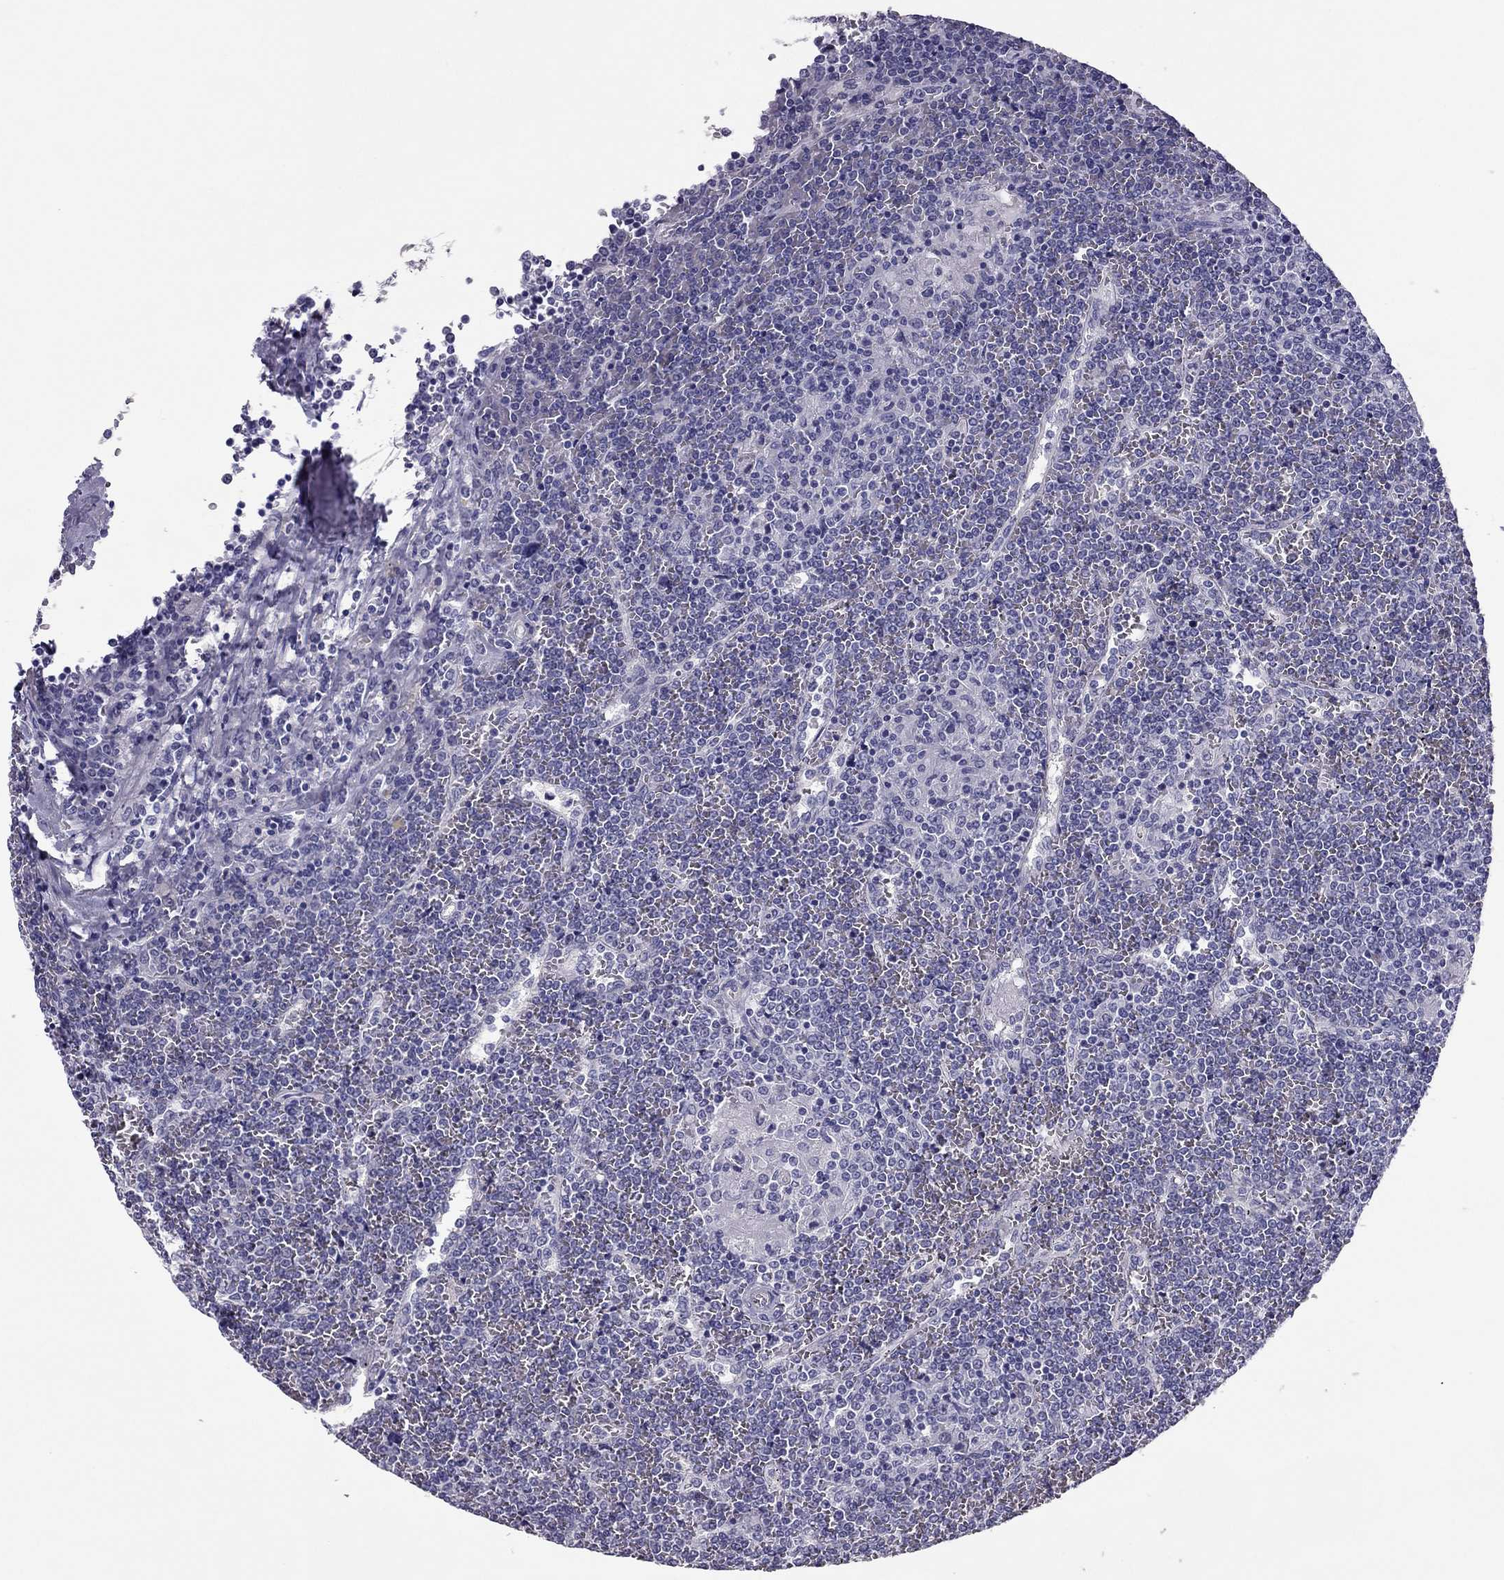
{"staining": {"intensity": "negative", "quantity": "none", "location": "none"}, "tissue": "lymphoma", "cell_type": "Tumor cells", "image_type": "cancer", "snomed": [{"axis": "morphology", "description": "Malignant lymphoma, non-Hodgkin's type, Low grade"}, {"axis": "topography", "description": "Spleen"}], "caption": "The histopathology image exhibits no significant staining in tumor cells of malignant lymphoma, non-Hodgkin's type (low-grade). The staining was performed using DAB to visualize the protein expression in brown, while the nuclei were stained in blue with hematoxylin (Magnification: 20x).", "gene": "PDE6A", "patient": {"sex": "female", "age": 19}}